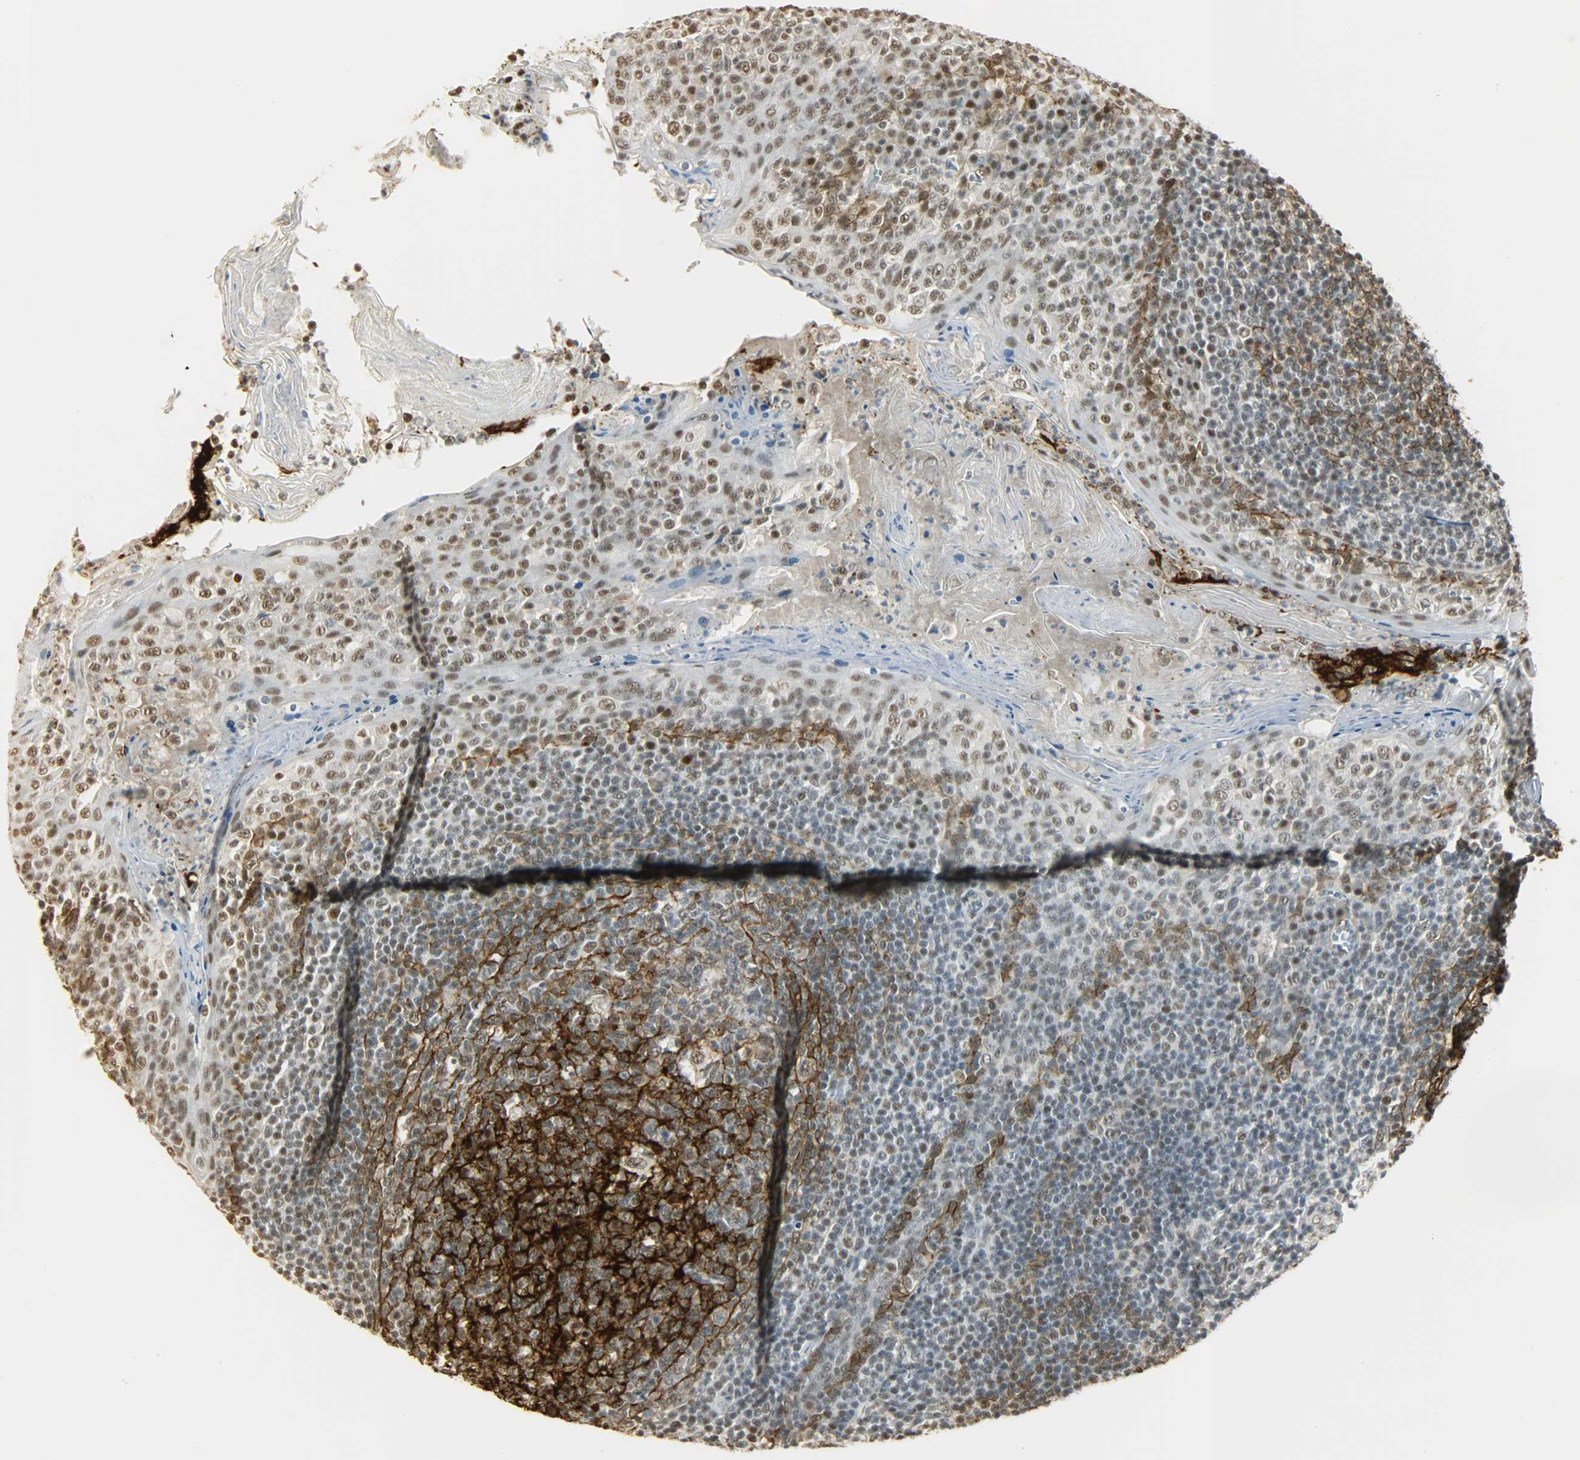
{"staining": {"intensity": "weak", "quantity": "25%-75%", "location": "nuclear"}, "tissue": "tonsil", "cell_type": "Germinal center cells", "image_type": "normal", "snomed": [{"axis": "morphology", "description": "Normal tissue, NOS"}, {"axis": "topography", "description": "Tonsil"}], "caption": "An immunohistochemistry (IHC) micrograph of normal tissue is shown. Protein staining in brown labels weak nuclear positivity in tonsil within germinal center cells.", "gene": "NGFR", "patient": {"sex": "male", "age": 31}}